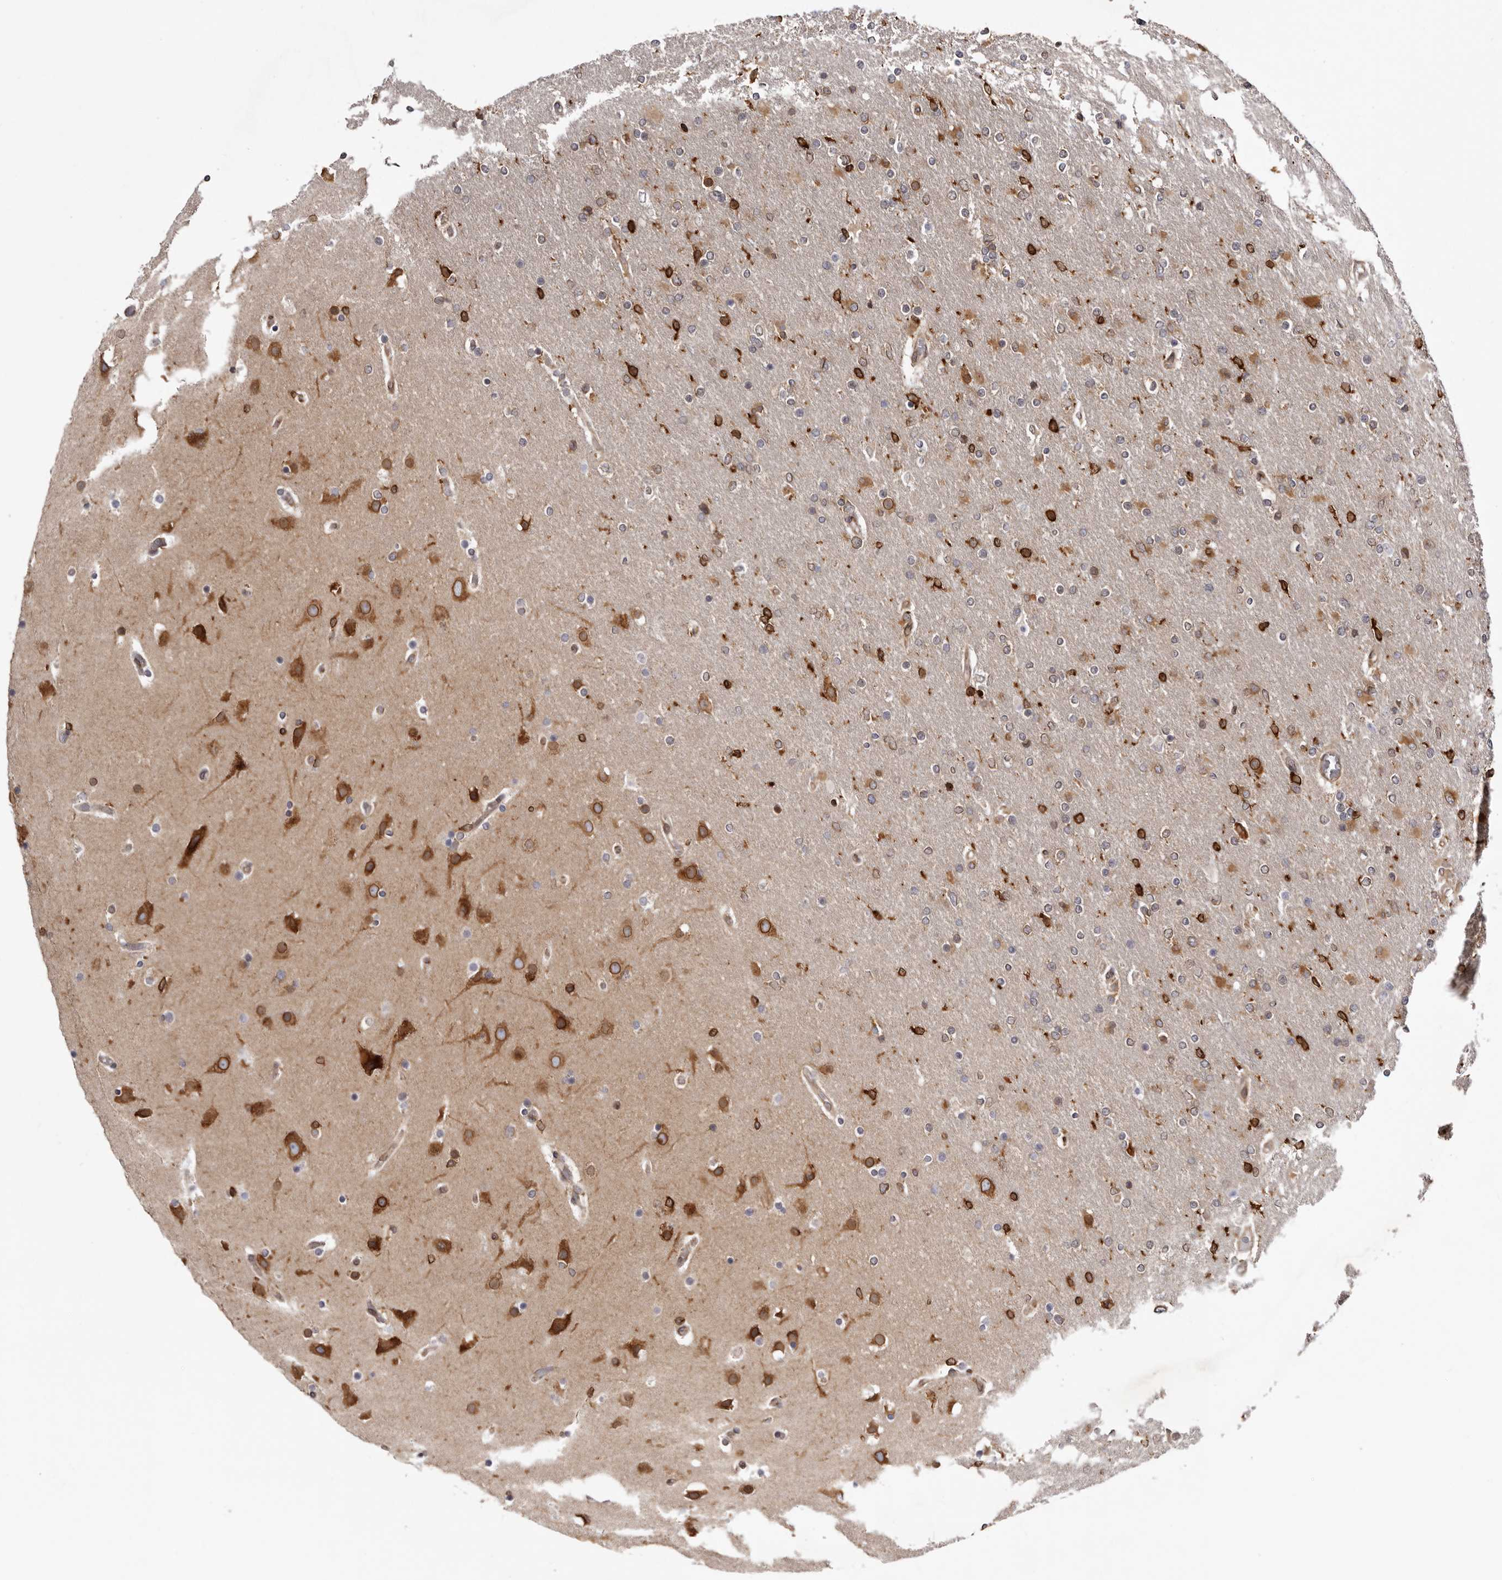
{"staining": {"intensity": "moderate", "quantity": ">75%", "location": "cytoplasmic/membranous"}, "tissue": "glioma", "cell_type": "Tumor cells", "image_type": "cancer", "snomed": [{"axis": "morphology", "description": "Glioma, malignant, High grade"}, {"axis": "topography", "description": "Cerebral cortex"}], "caption": "Protein staining of malignant high-grade glioma tissue displays moderate cytoplasmic/membranous expression in approximately >75% of tumor cells. (IHC, brightfield microscopy, high magnification).", "gene": "C4orf3", "patient": {"sex": "female", "age": 36}}